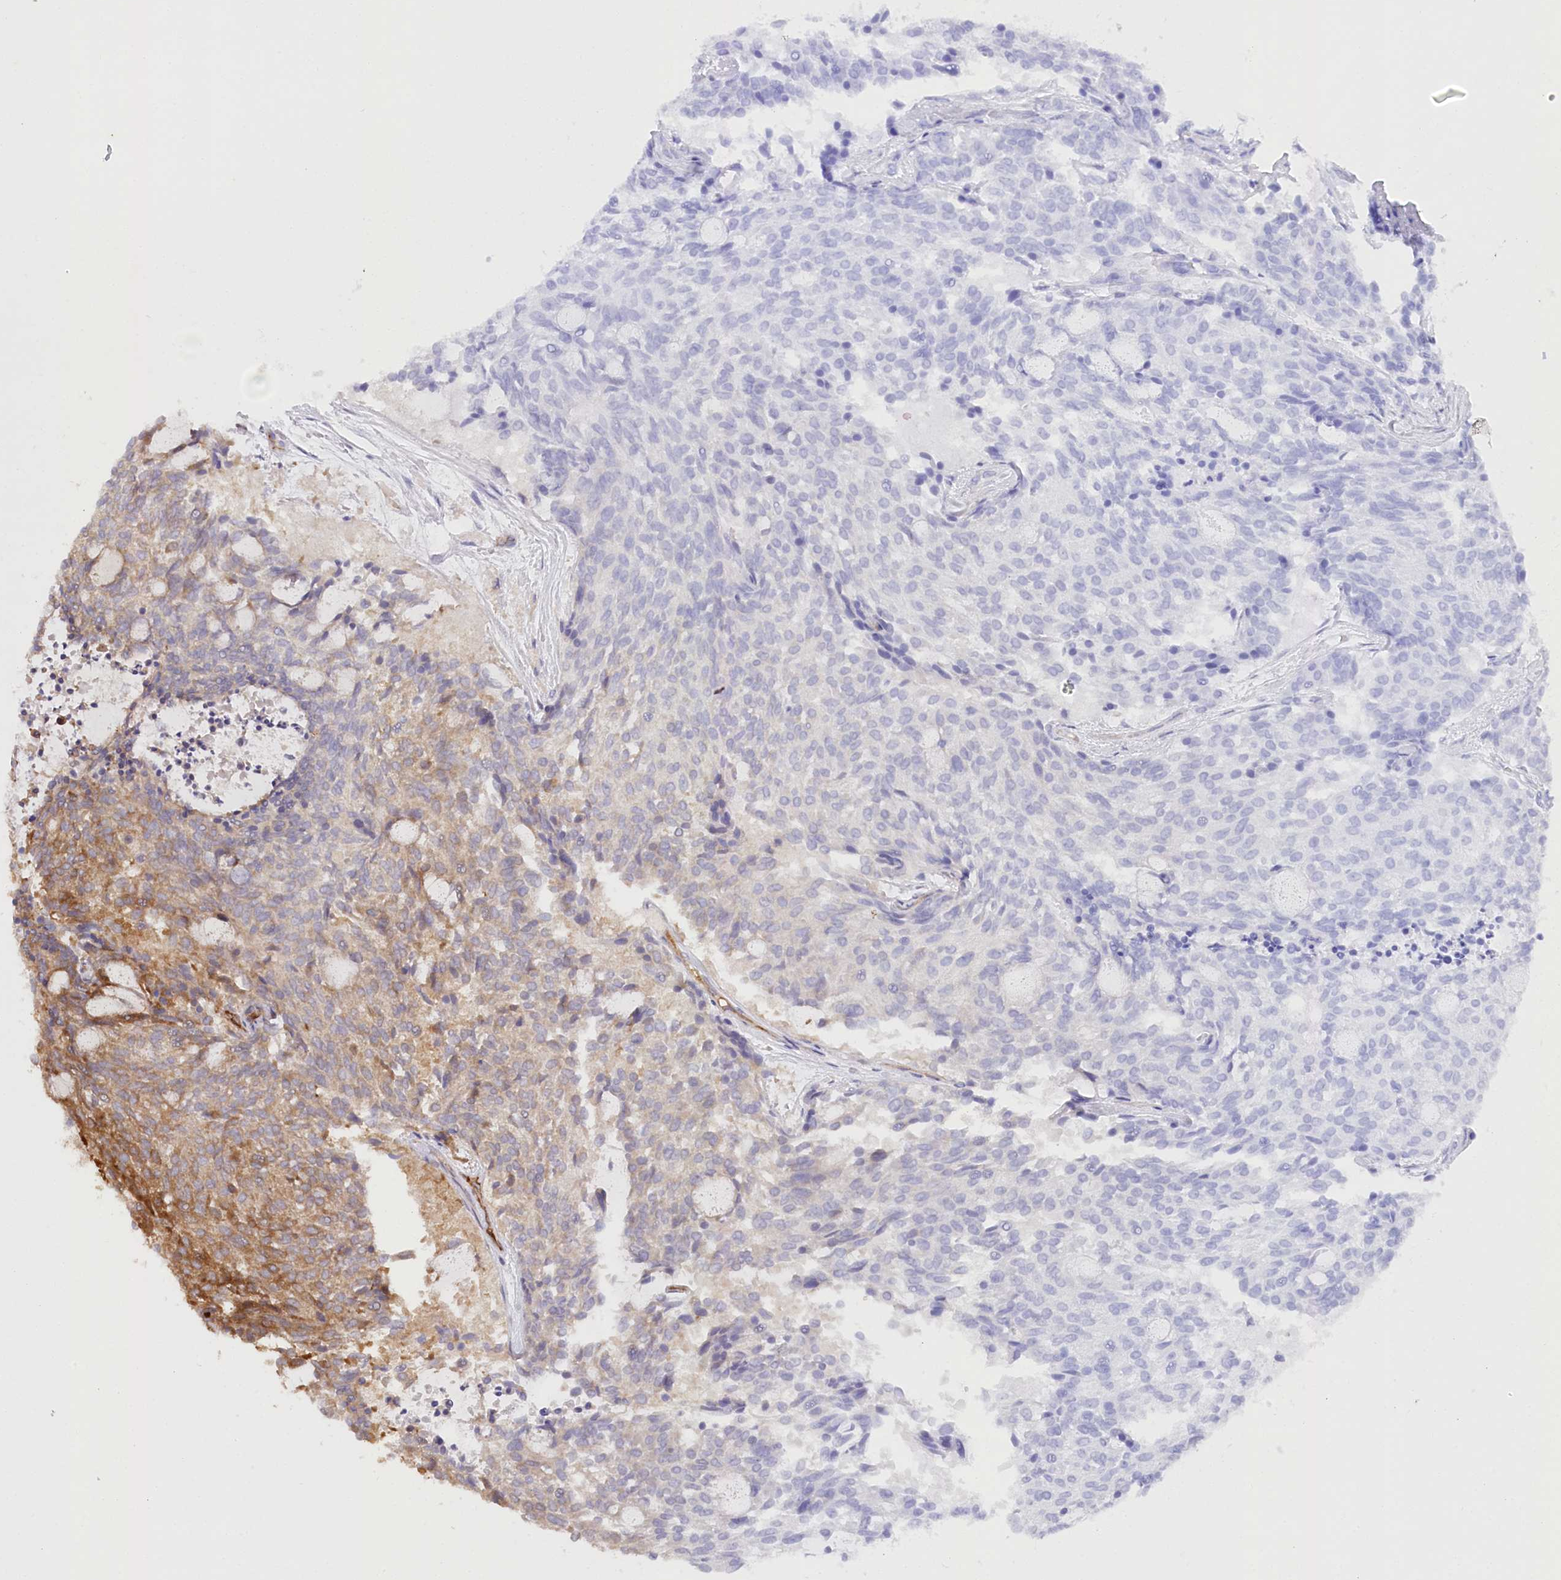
{"staining": {"intensity": "moderate", "quantity": "<25%", "location": "cytoplasmic/membranous"}, "tissue": "carcinoid", "cell_type": "Tumor cells", "image_type": "cancer", "snomed": [{"axis": "morphology", "description": "Carcinoid, malignant, NOS"}, {"axis": "topography", "description": "Pancreas"}], "caption": "IHC (DAB (3,3'-diaminobenzidine)) staining of human carcinoid (malignant) shows moderate cytoplasmic/membranous protein staining in about <25% of tumor cells.", "gene": "MTPAP", "patient": {"sex": "female", "age": 54}}